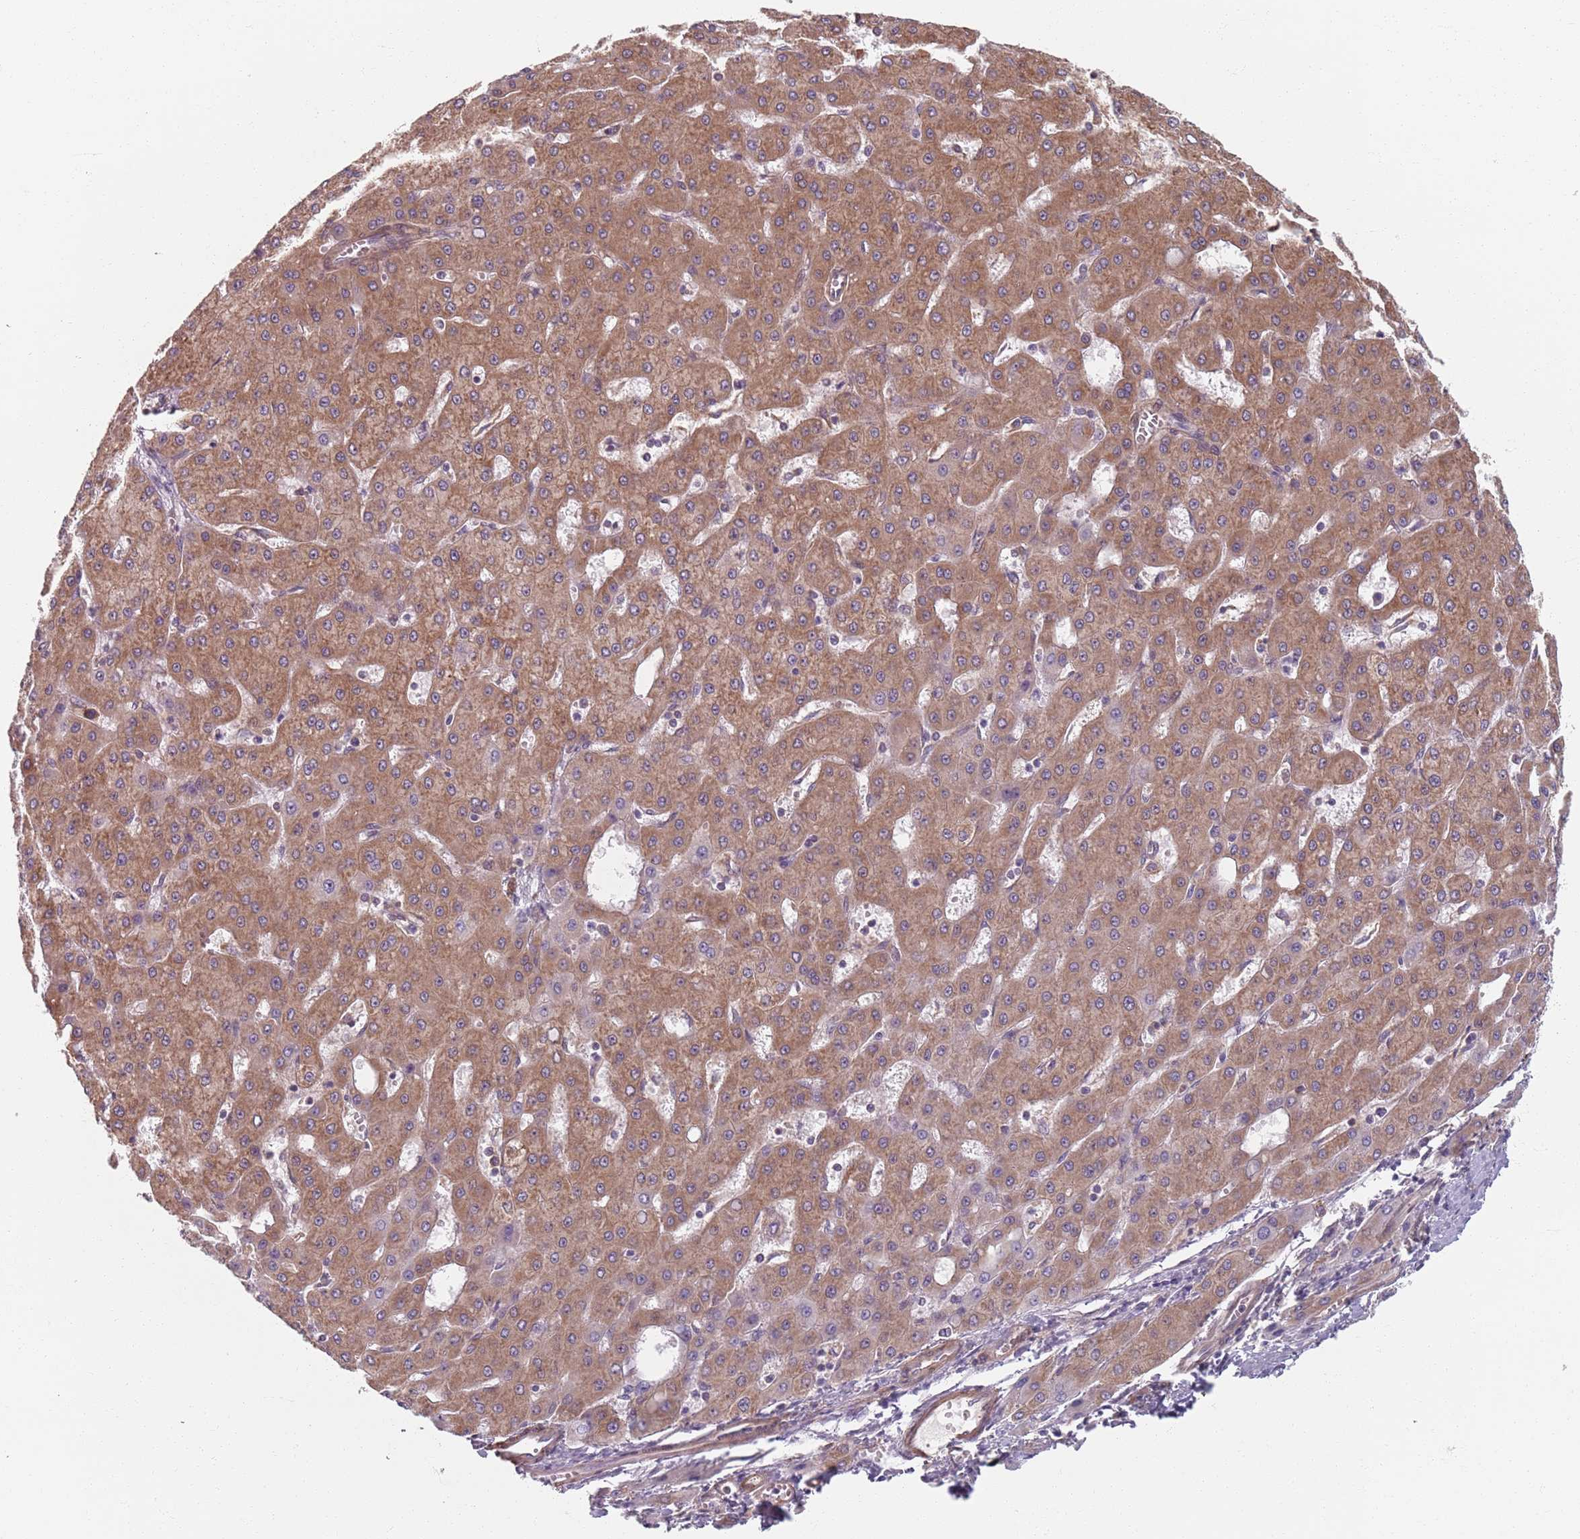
{"staining": {"intensity": "moderate", "quantity": ">75%", "location": "cytoplasmic/membranous"}, "tissue": "liver cancer", "cell_type": "Tumor cells", "image_type": "cancer", "snomed": [{"axis": "morphology", "description": "Carcinoma, Hepatocellular, NOS"}, {"axis": "topography", "description": "Liver"}], "caption": "A brown stain shows moderate cytoplasmic/membranous staining of a protein in human liver cancer tumor cells.", "gene": "NOTCH3", "patient": {"sex": "male", "age": 47}}